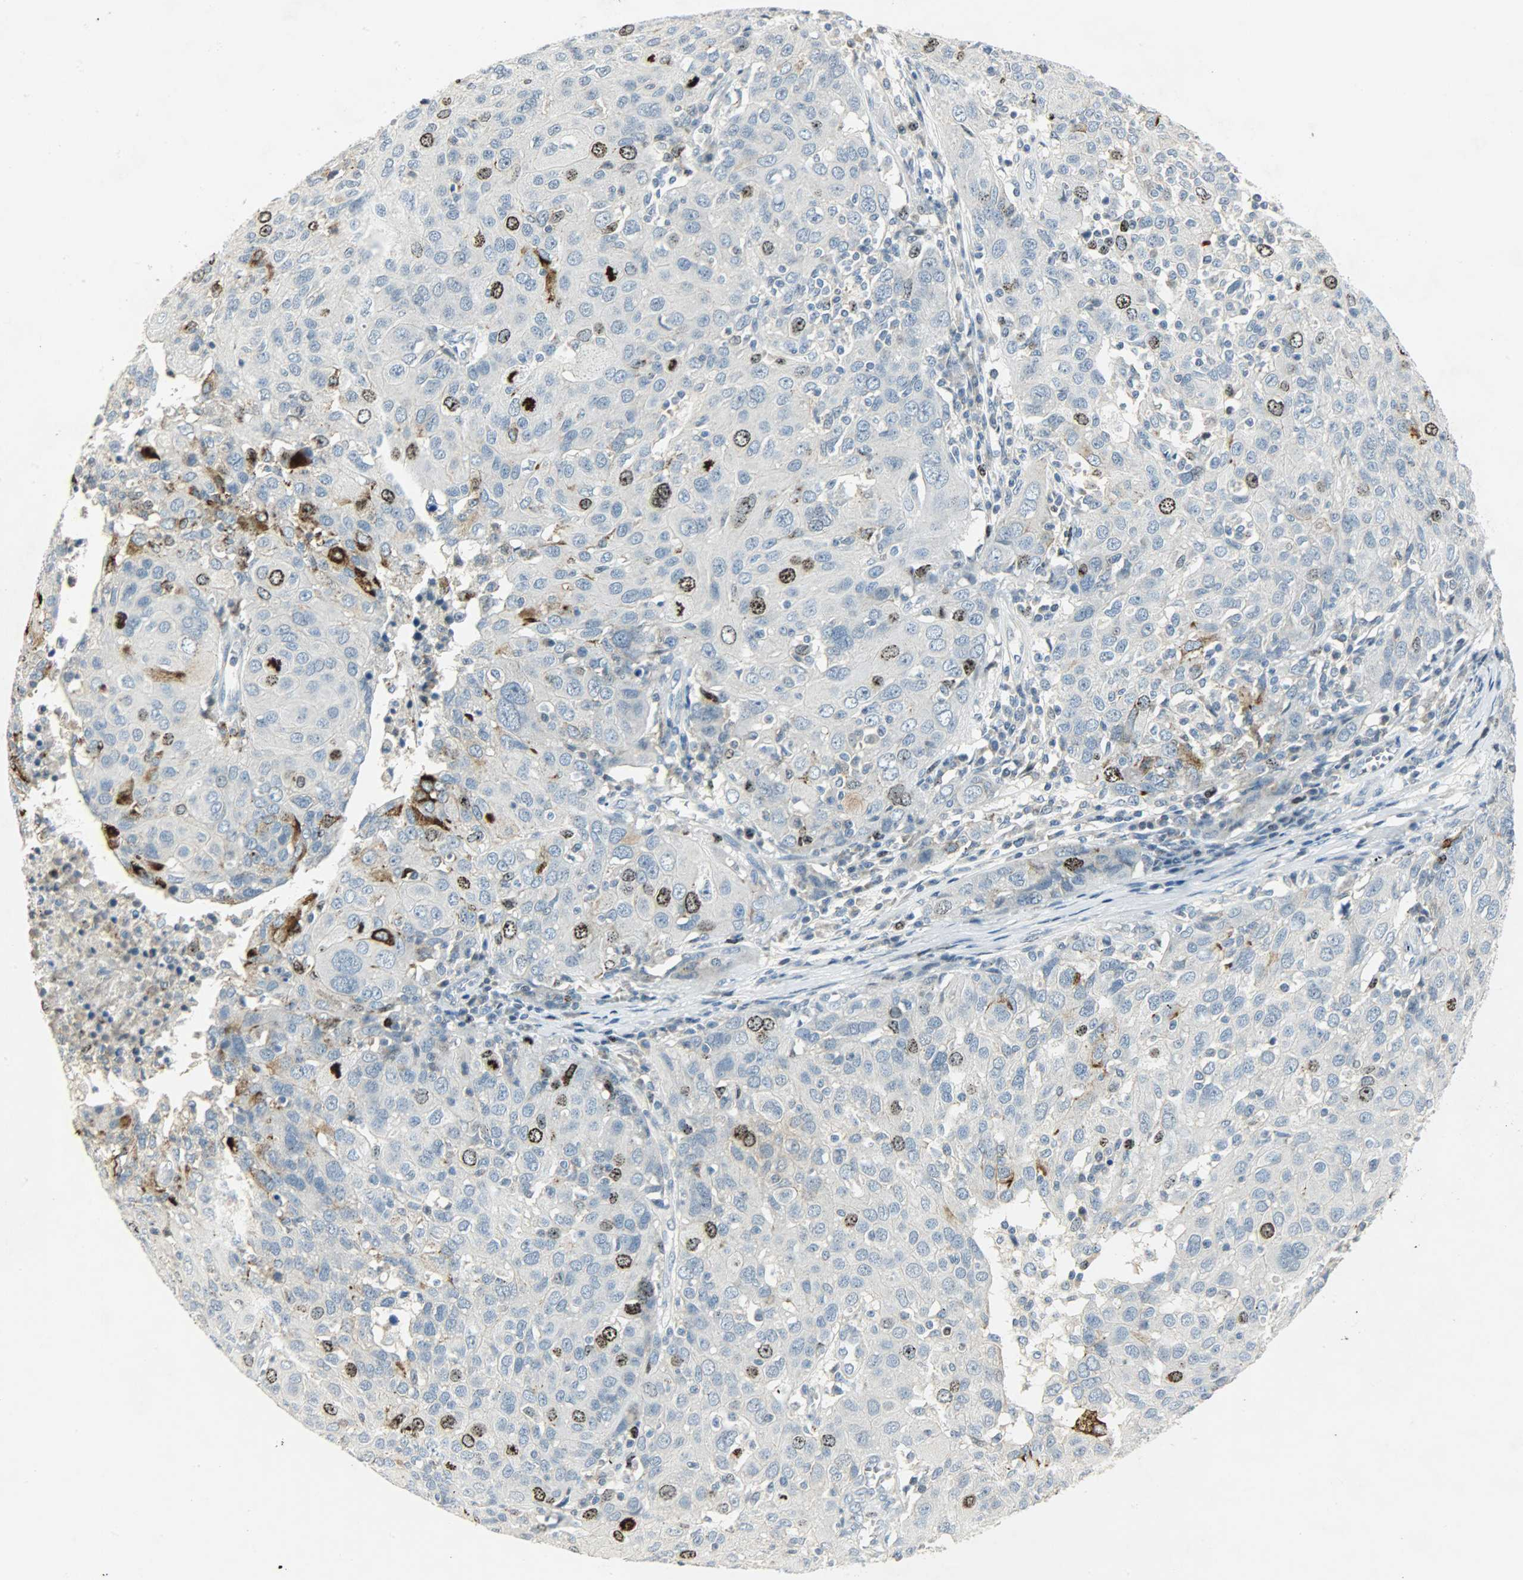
{"staining": {"intensity": "moderate", "quantity": "25%-75%", "location": "nuclear"}, "tissue": "ovarian cancer", "cell_type": "Tumor cells", "image_type": "cancer", "snomed": [{"axis": "morphology", "description": "Carcinoma, endometroid"}, {"axis": "topography", "description": "Ovary"}], "caption": "Brown immunohistochemical staining in ovarian cancer reveals moderate nuclear expression in about 25%-75% of tumor cells.", "gene": "AURKB", "patient": {"sex": "female", "age": 50}}